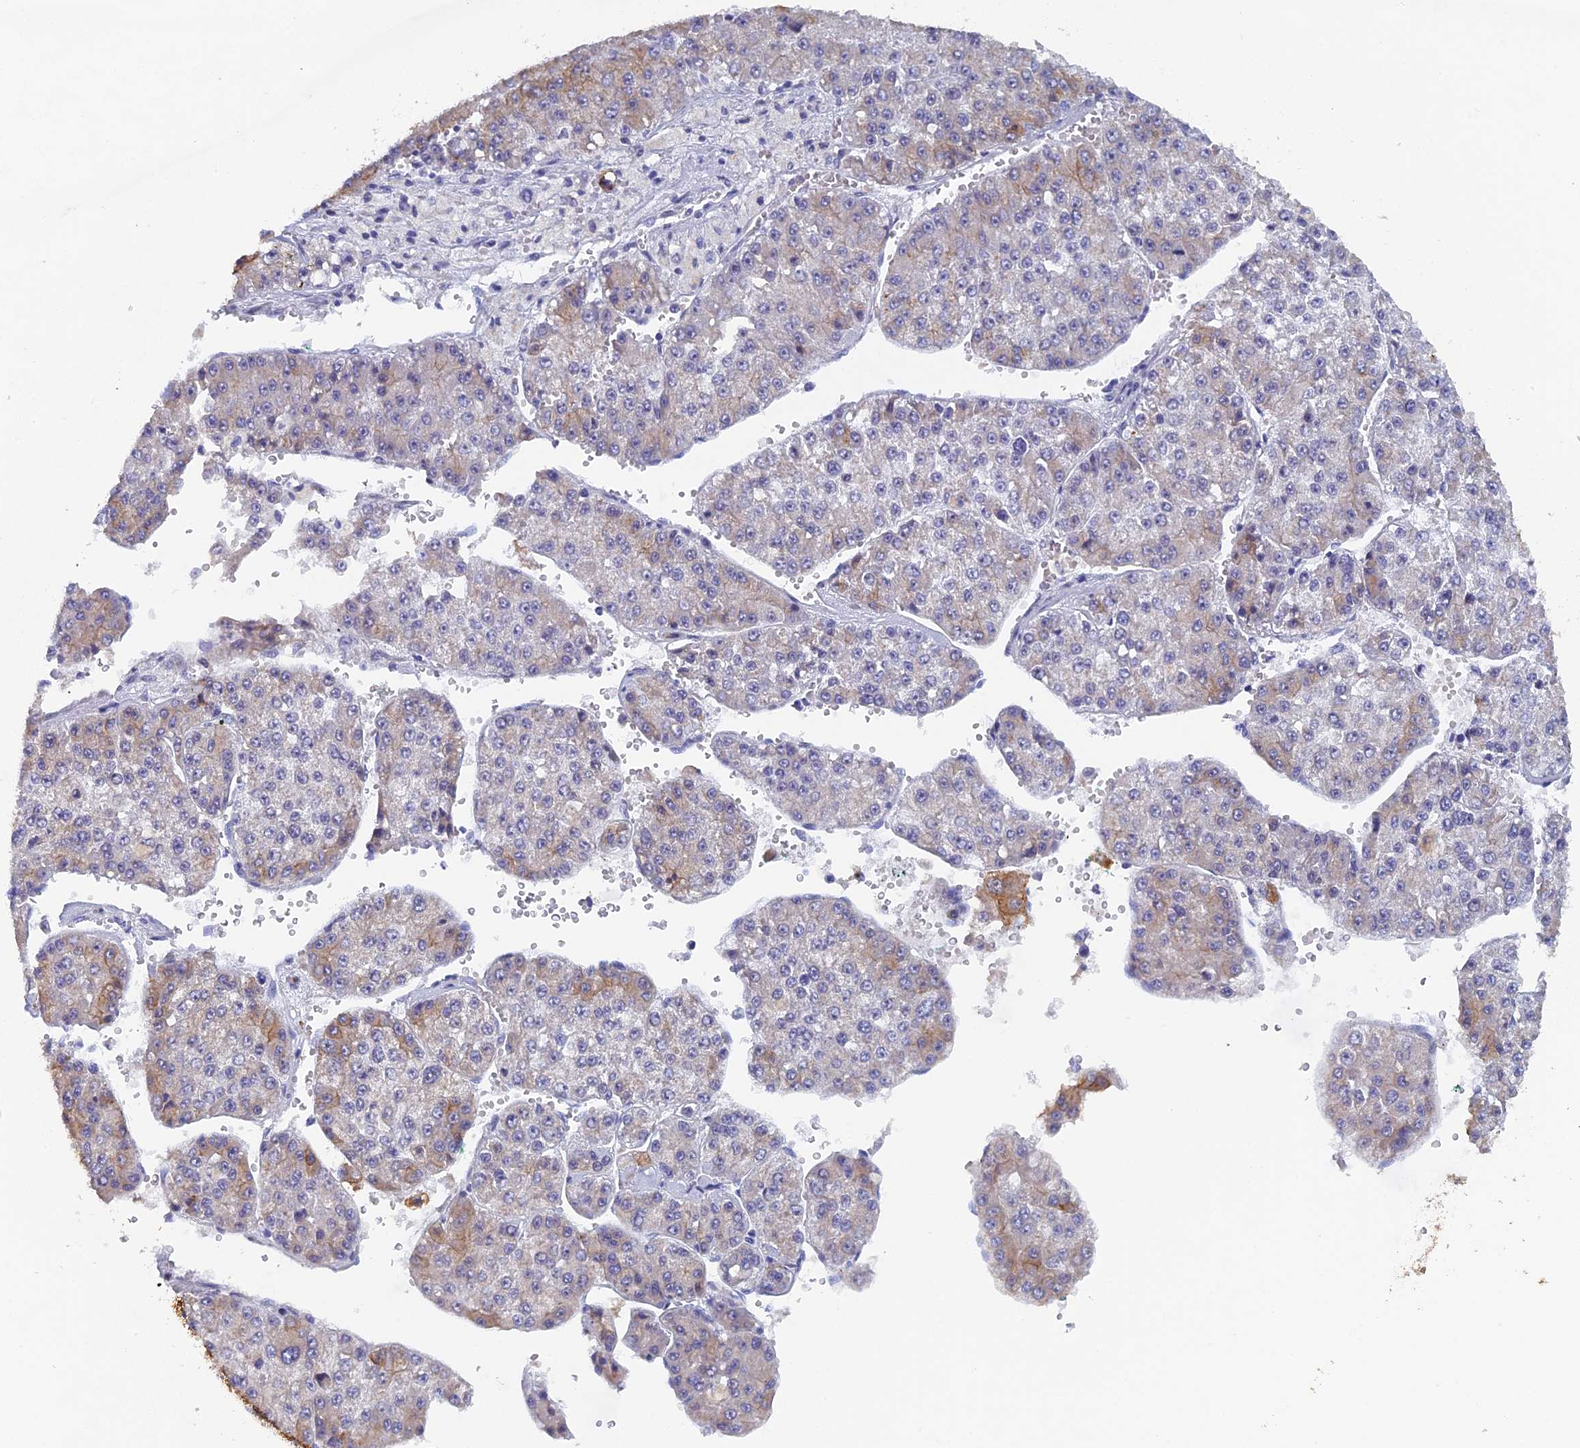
{"staining": {"intensity": "weak", "quantity": "<25%", "location": "cytoplasmic/membranous"}, "tissue": "liver cancer", "cell_type": "Tumor cells", "image_type": "cancer", "snomed": [{"axis": "morphology", "description": "Carcinoma, Hepatocellular, NOS"}, {"axis": "topography", "description": "Liver"}], "caption": "The histopathology image displays no staining of tumor cells in hepatocellular carcinoma (liver).", "gene": "SRFBP1", "patient": {"sex": "female", "age": 73}}